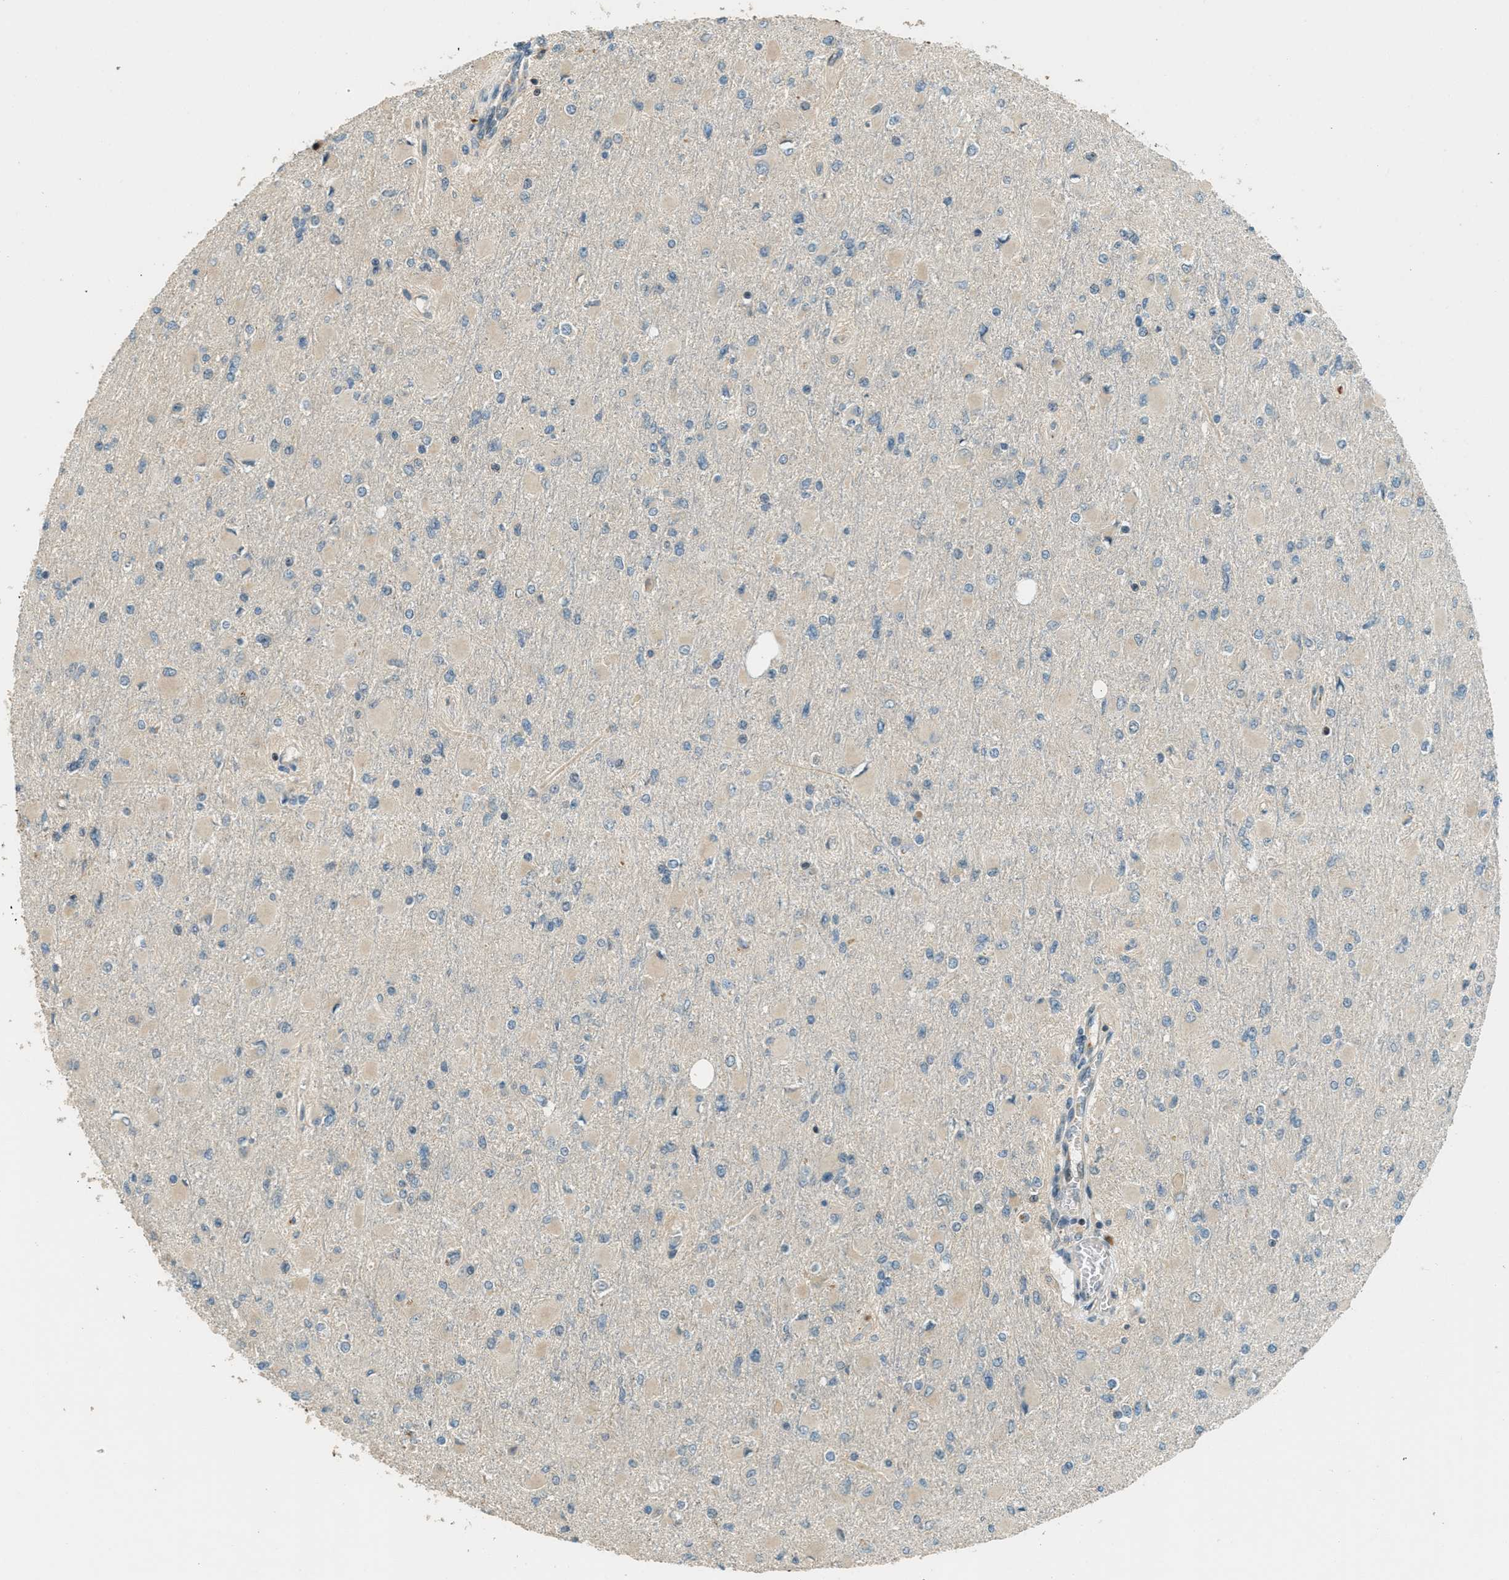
{"staining": {"intensity": "negative", "quantity": "none", "location": "none"}, "tissue": "glioma", "cell_type": "Tumor cells", "image_type": "cancer", "snomed": [{"axis": "morphology", "description": "Glioma, malignant, High grade"}, {"axis": "topography", "description": "Cerebral cortex"}], "caption": "Immunohistochemical staining of malignant glioma (high-grade) displays no significant expression in tumor cells.", "gene": "PTPN23", "patient": {"sex": "female", "age": 36}}